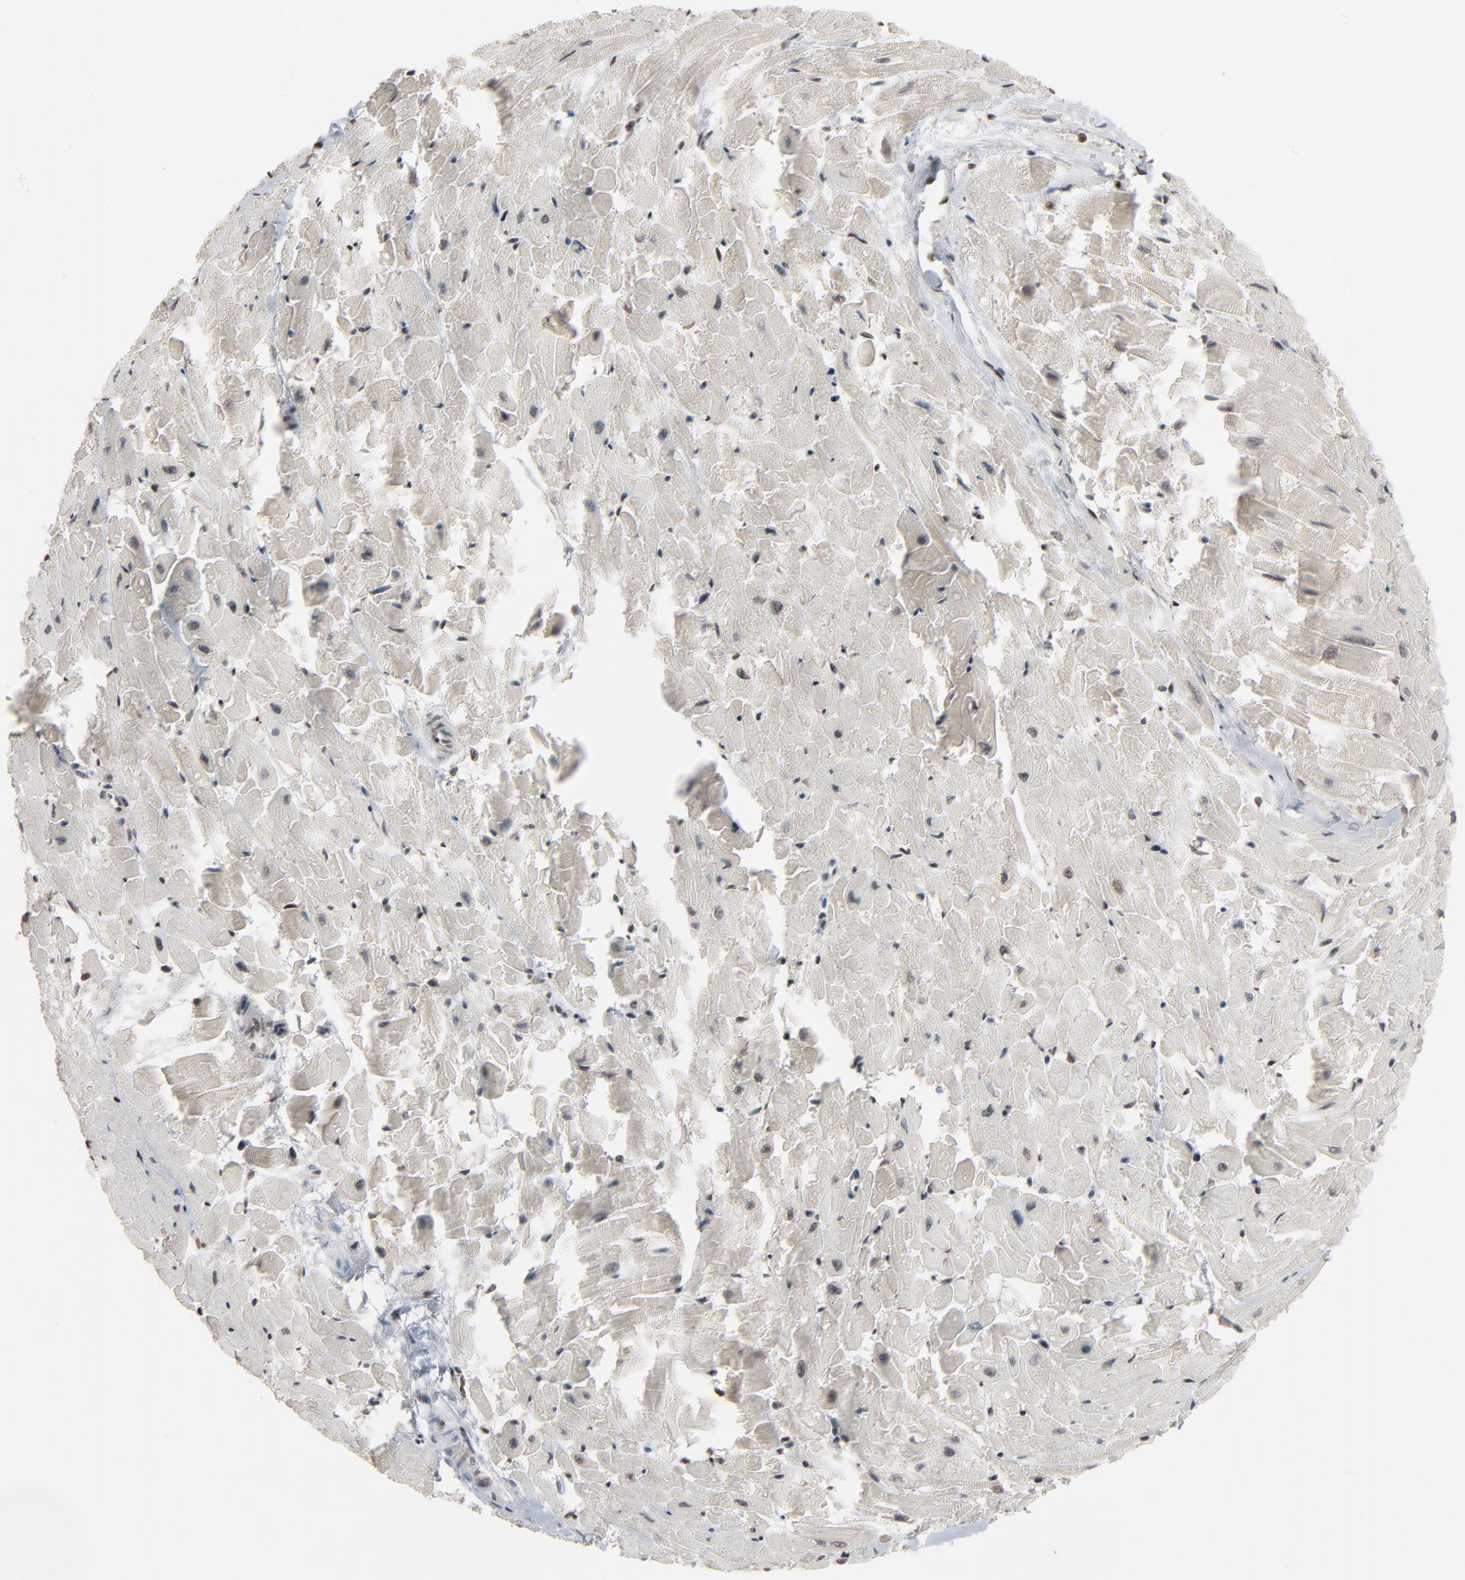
{"staining": {"intensity": "strong", "quantity": ">75%", "location": "nuclear"}, "tissue": "heart muscle", "cell_type": "Cardiomyocytes", "image_type": "normal", "snomed": [{"axis": "morphology", "description": "Normal tissue, NOS"}, {"axis": "topography", "description": "Heart"}], "caption": "Normal heart muscle was stained to show a protein in brown. There is high levels of strong nuclear positivity in about >75% of cardiomyocytes. The protein is stained brown, and the nuclei are stained in blue (DAB IHC with brightfield microscopy, high magnification).", "gene": "RPS6KA3", "patient": {"sex": "female", "age": 19}}